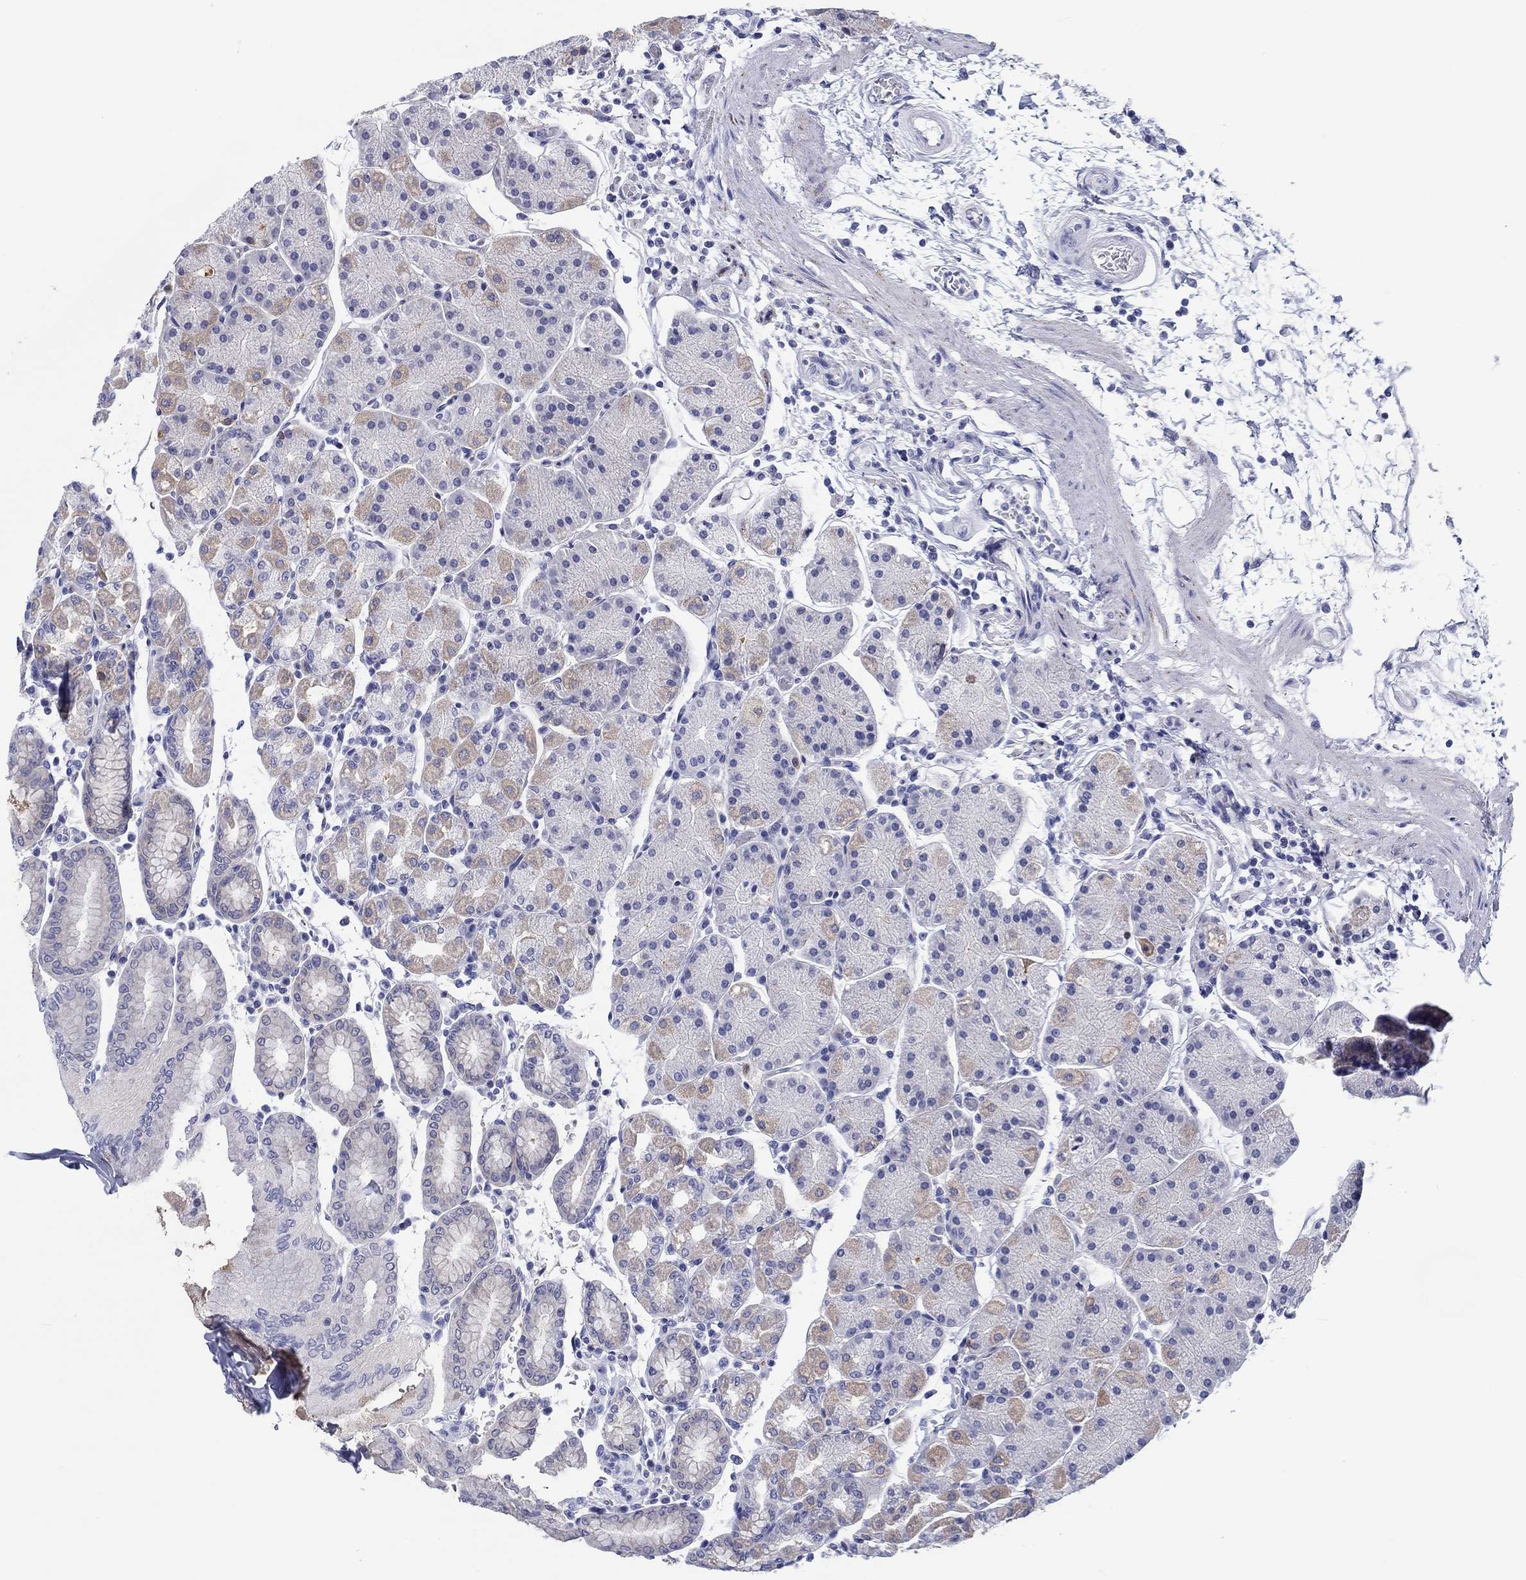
{"staining": {"intensity": "weak", "quantity": "25%-75%", "location": "cytoplasmic/membranous"}, "tissue": "stomach", "cell_type": "Glandular cells", "image_type": "normal", "snomed": [{"axis": "morphology", "description": "Normal tissue, NOS"}, {"axis": "topography", "description": "Stomach"}], "caption": "IHC (DAB) staining of unremarkable stomach exhibits weak cytoplasmic/membranous protein staining in about 25%-75% of glandular cells.", "gene": "H1", "patient": {"sex": "male", "age": 54}}